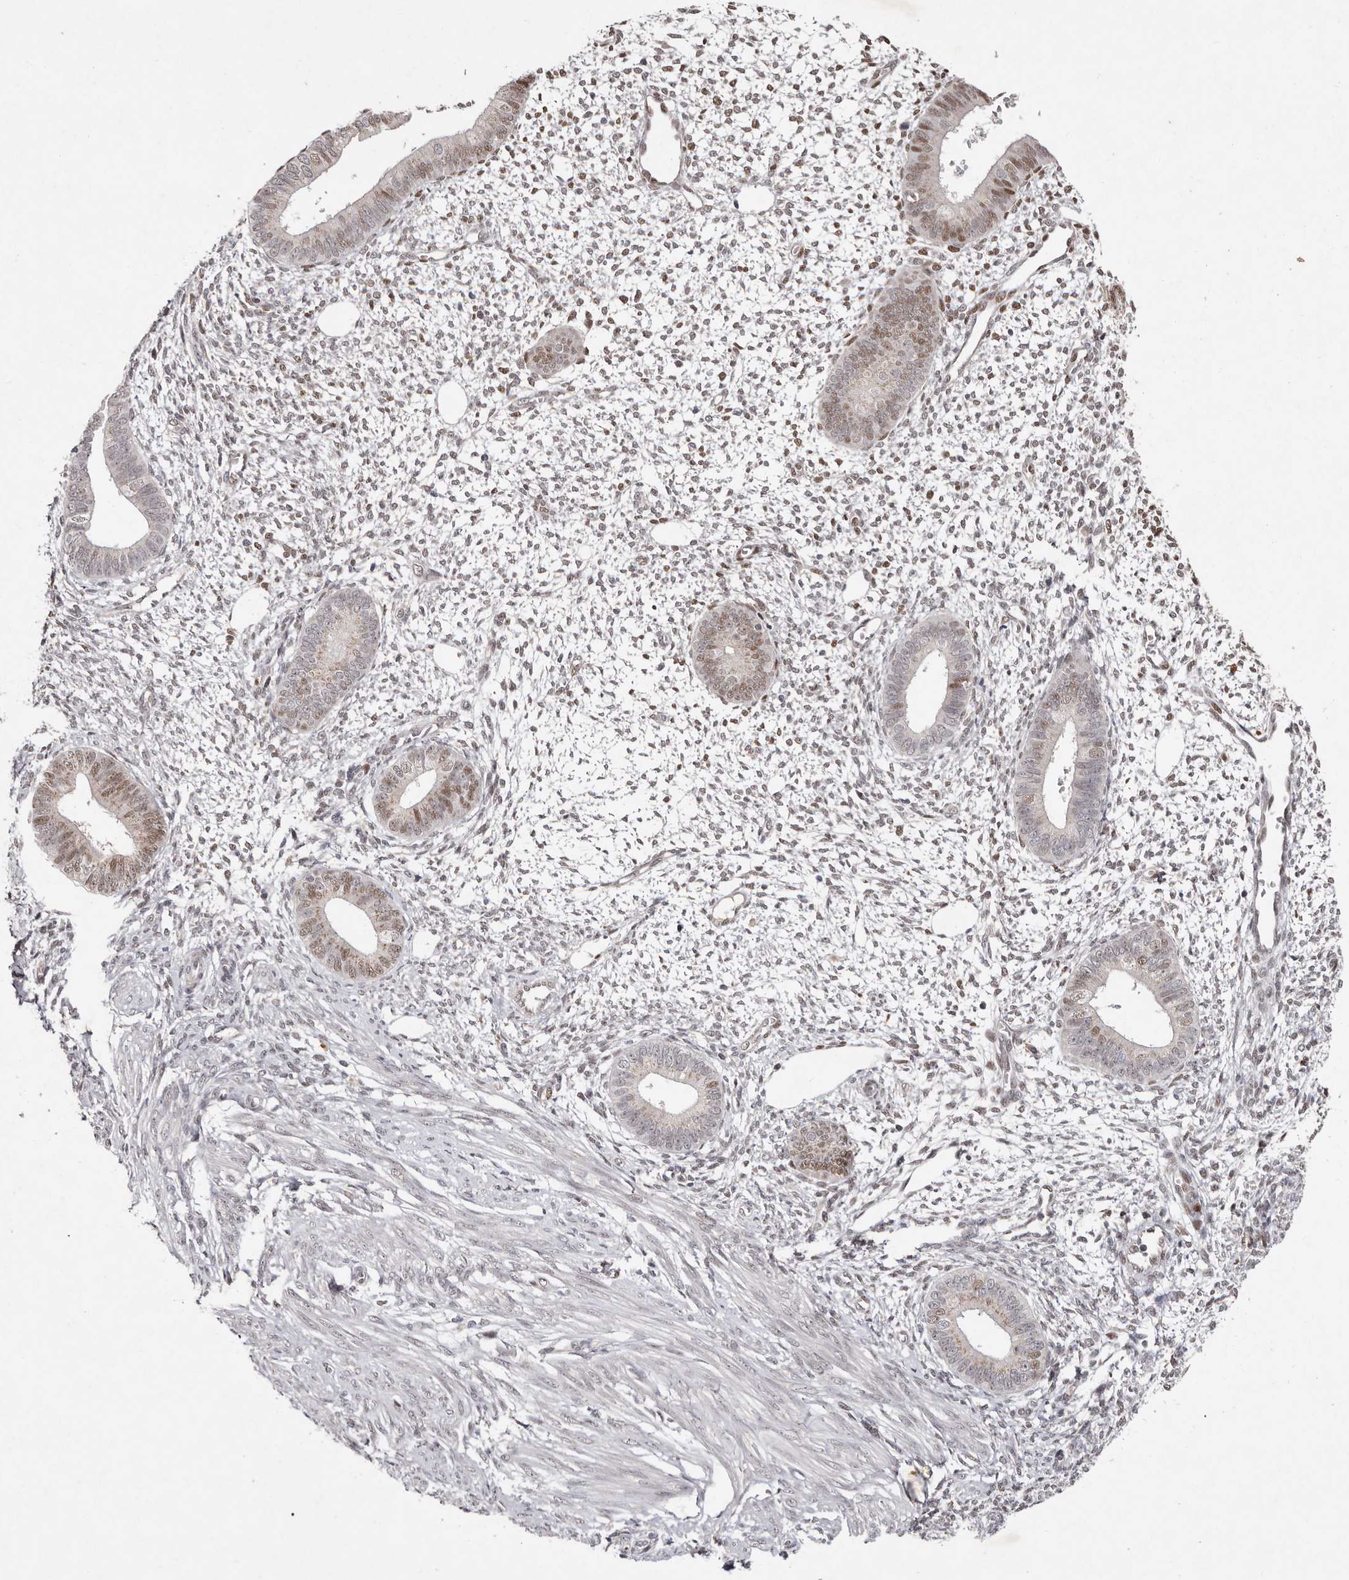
{"staining": {"intensity": "moderate", "quantity": "25%-75%", "location": "nuclear"}, "tissue": "endometrium", "cell_type": "Cells in endometrial stroma", "image_type": "normal", "snomed": [{"axis": "morphology", "description": "Normal tissue, NOS"}, {"axis": "topography", "description": "Endometrium"}], "caption": "Protein expression analysis of unremarkable endometrium shows moderate nuclear positivity in about 25%-75% of cells in endometrial stroma. The protein of interest is shown in brown color, while the nuclei are stained blue.", "gene": "KLF7", "patient": {"sex": "female", "age": 46}}